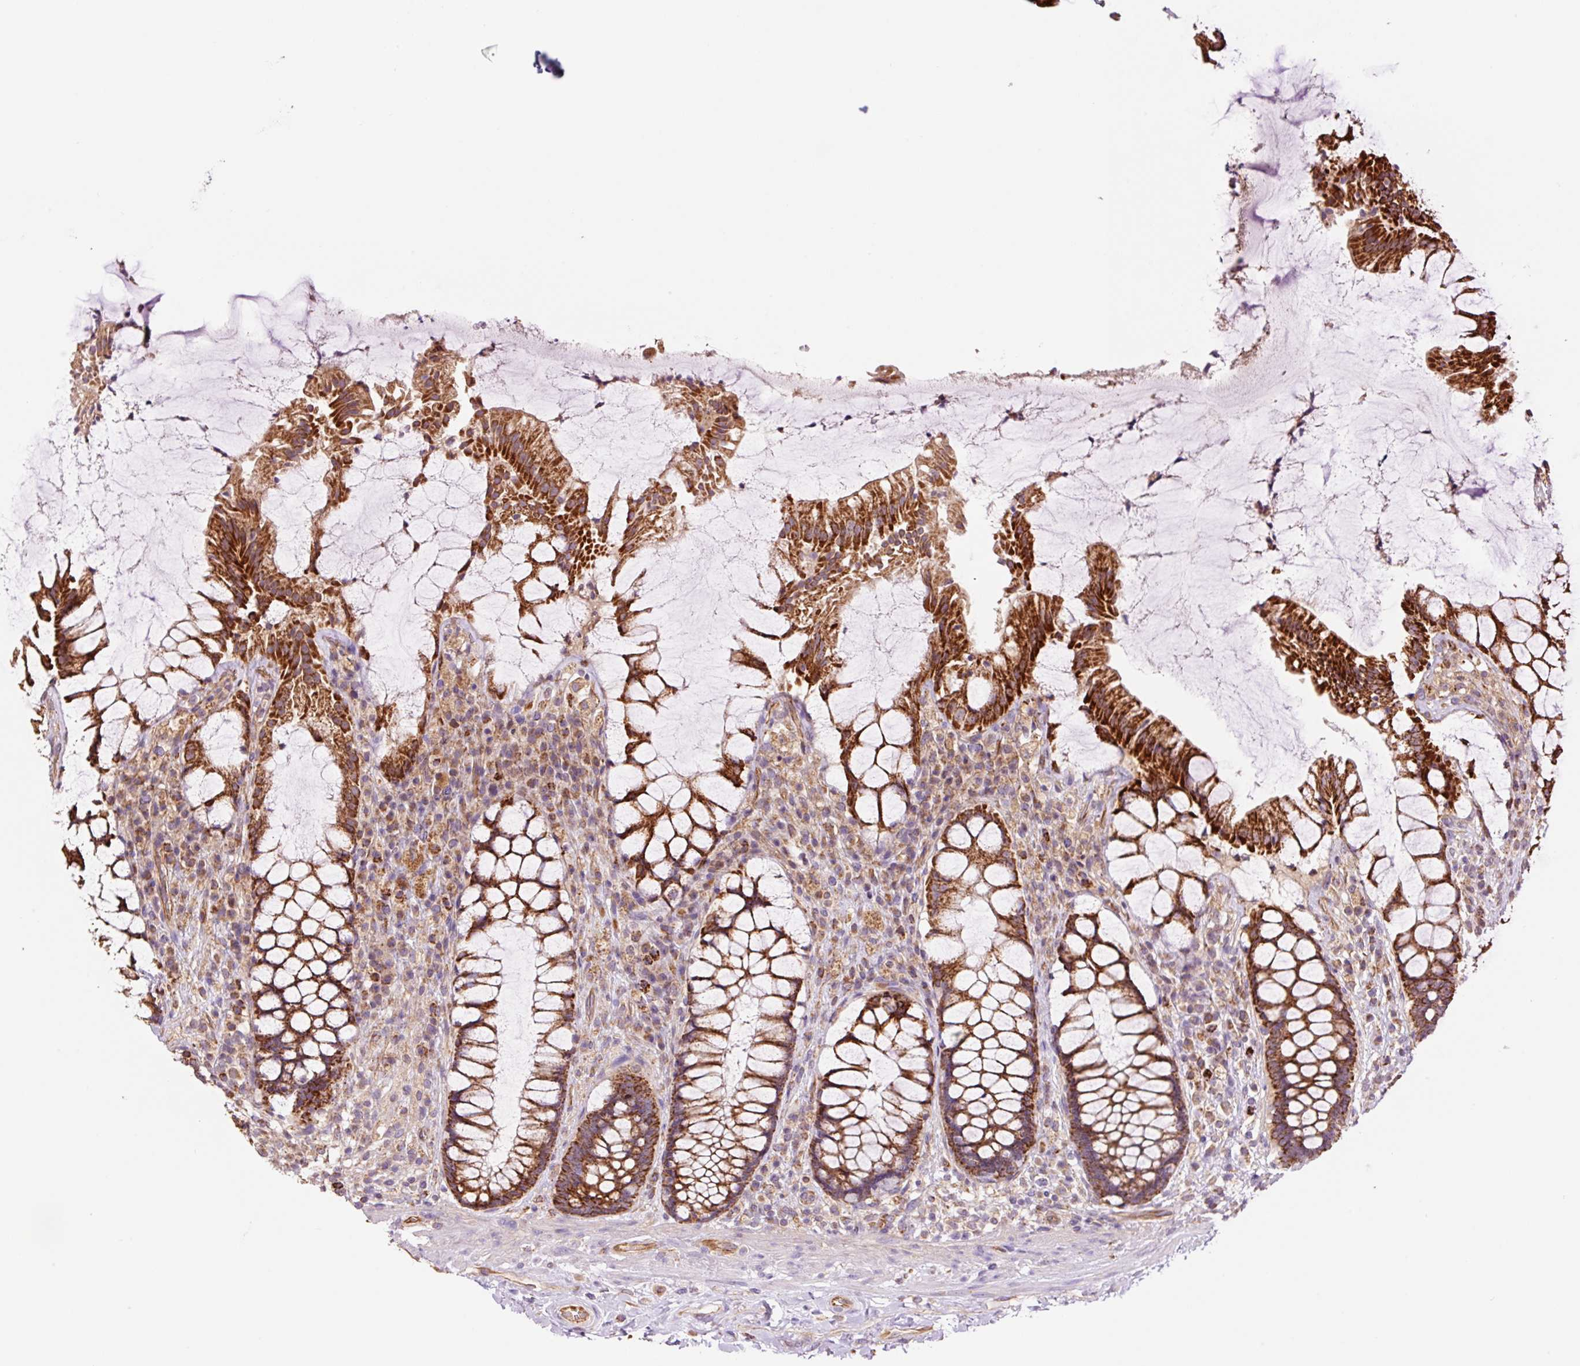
{"staining": {"intensity": "strong", "quantity": ">75%", "location": "cytoplasmic/membranous"}, "tissue": "rectum", "cell_type": "Glandular cells", "image_type": "normal", "snomed": [{"axis": "morphology", "description": "Normal tissue, NOS"}, {"axis": "topography", "description": "Rectum"}], "caption": "Immunohistochemical staining of benign human rectum shows >75% levels of strong cytoplasmic/membranous protein positivity in approximately >75% of glandular cells.", "gene": "PCK2", "patient": {"sex": "female", "age": 58}}